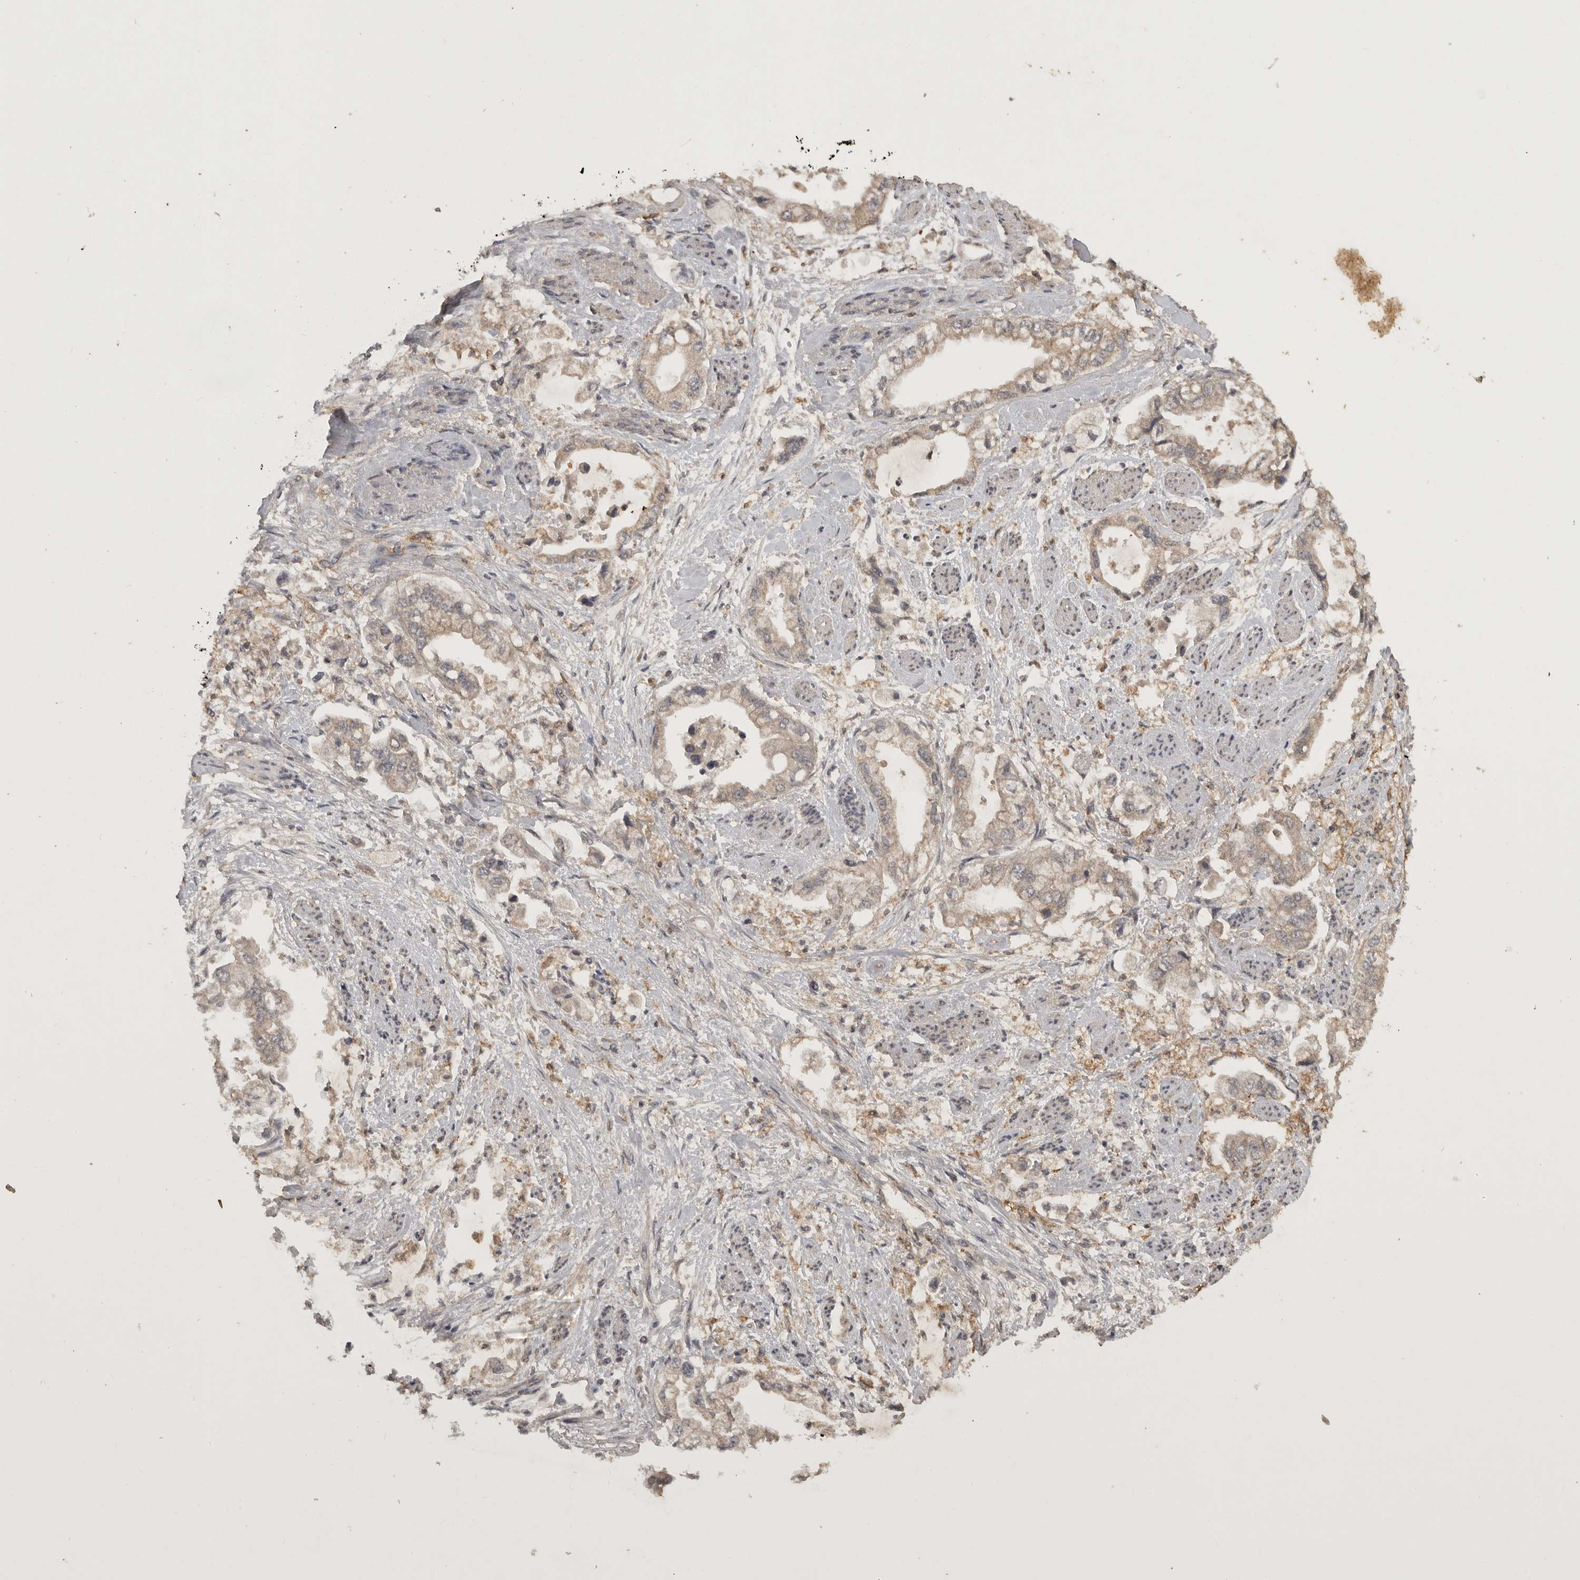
{"staining": {"intensity": "weak", "quantity": ">75%", "location": "cytoplasmic/membranous"}, "tissue": "stomach cancer", "cell_type": "Tumor cells", "image_type": "cancer", "snomed": [{"axis": "morphology", "description": "Adenocarcinoma, NOS"}, {"axis": "topography", "description": "Stomach"}], "caption": "Brown immunohistochemical staining in human adenocarcinoma (stomach) reveals weak cytoplasmic/membranous staining in approximately >75% of tumor cells.", "gene": "ADAMTS4", "patient": {"sex": "male", "age": 62}}